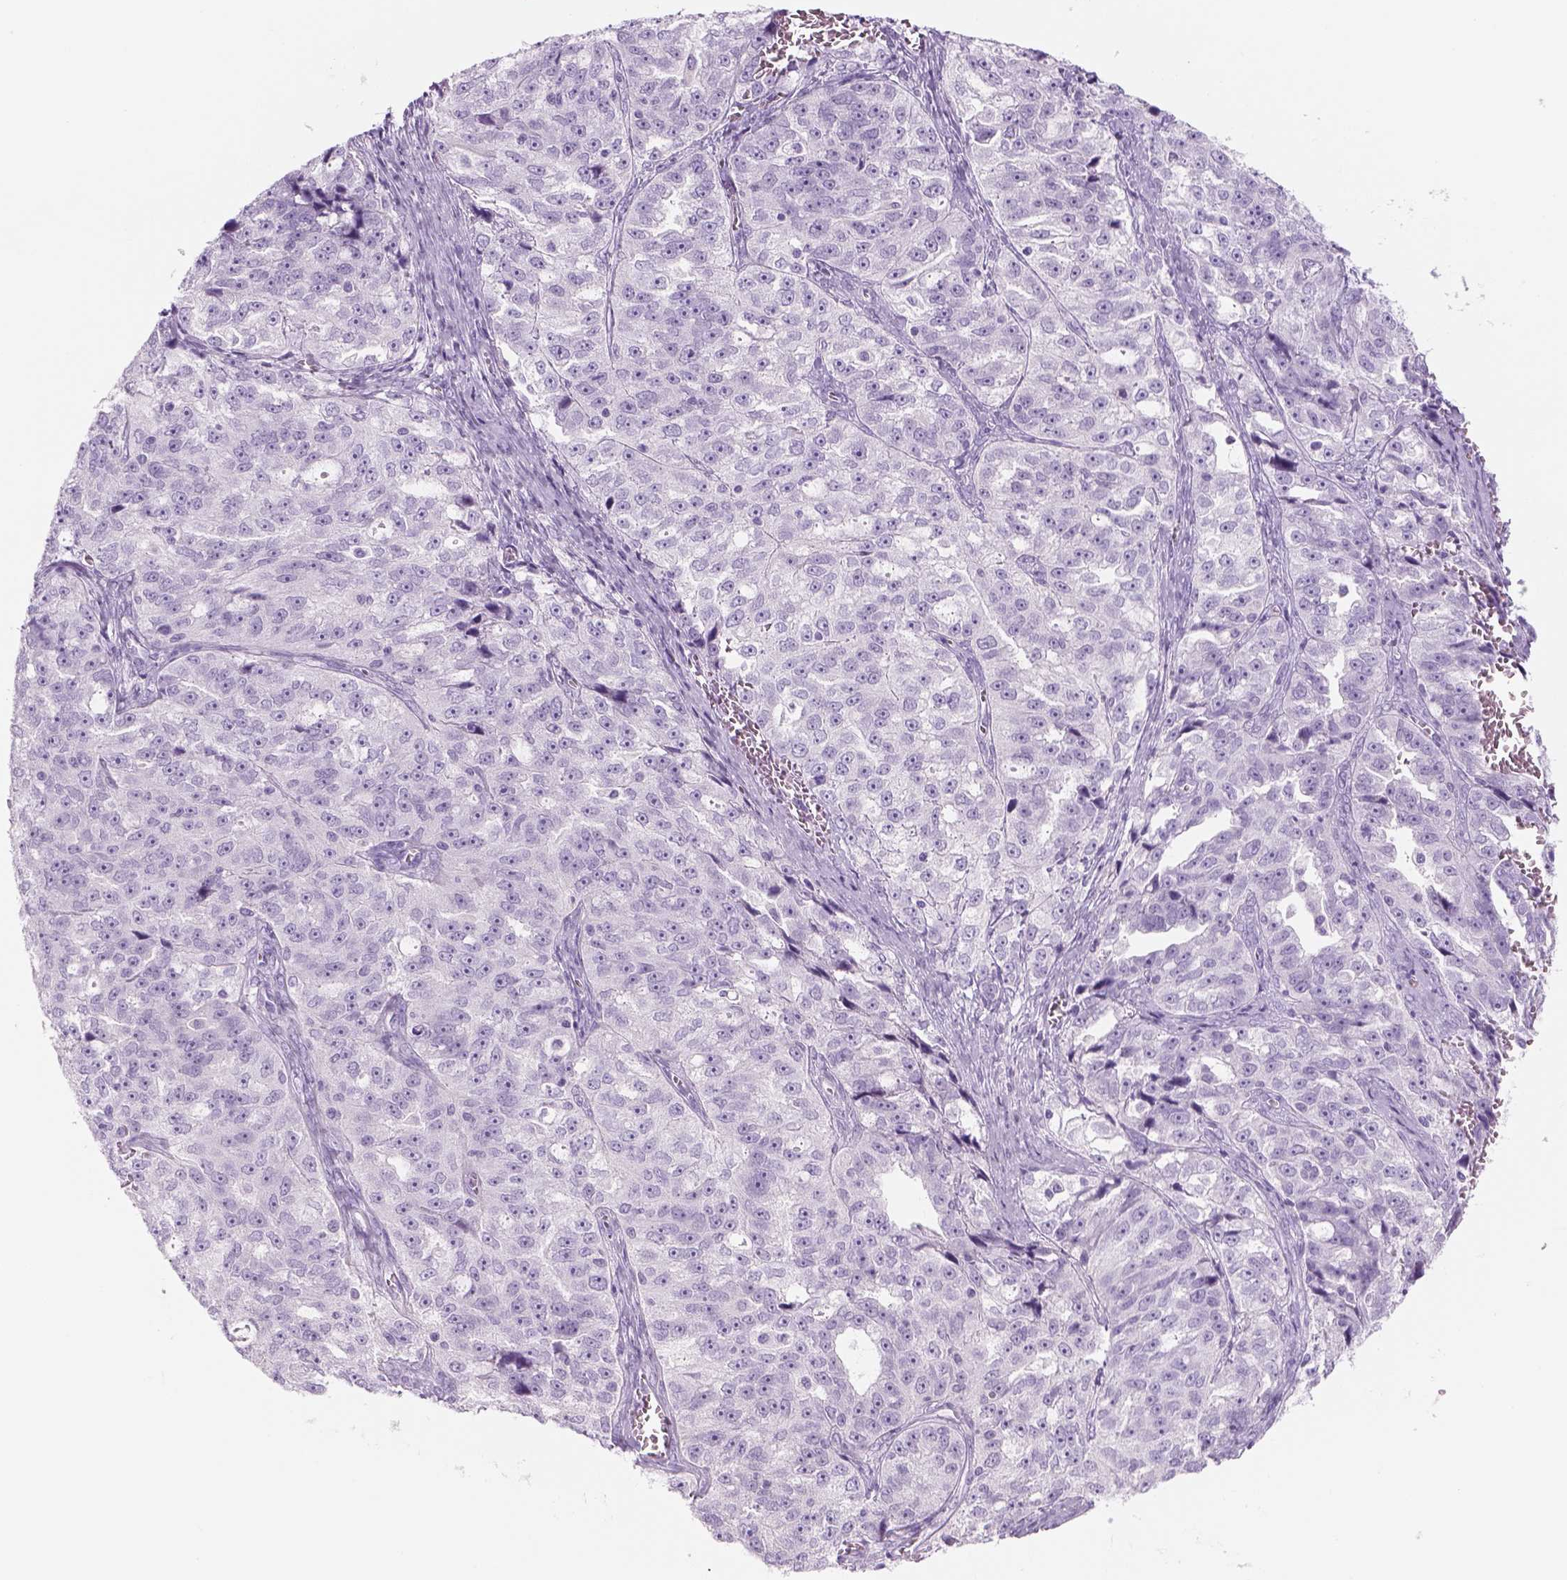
{"staining": {"intensity": "negative", "quantity": "none", "location": "none"}, "tissue": "ovarian cancer", "cell_type": "Tumor cells", "image_type": "cancer", "snomed": [{"axis": "morphology", "description": "Cystadenocarcinoma, serous, NOS"}, {"axis": "topography", "description": "Ovary"}], "caption": "Immunohistochemistry histopathology image of neoplastic tissue: serous cystadenocarcinoma (ovarian) stained with DAB reveals no significant protein positivity in tumor cells.", "gene": "KRTAP11-1", "patient": {"sex": "female", "age": 51}}